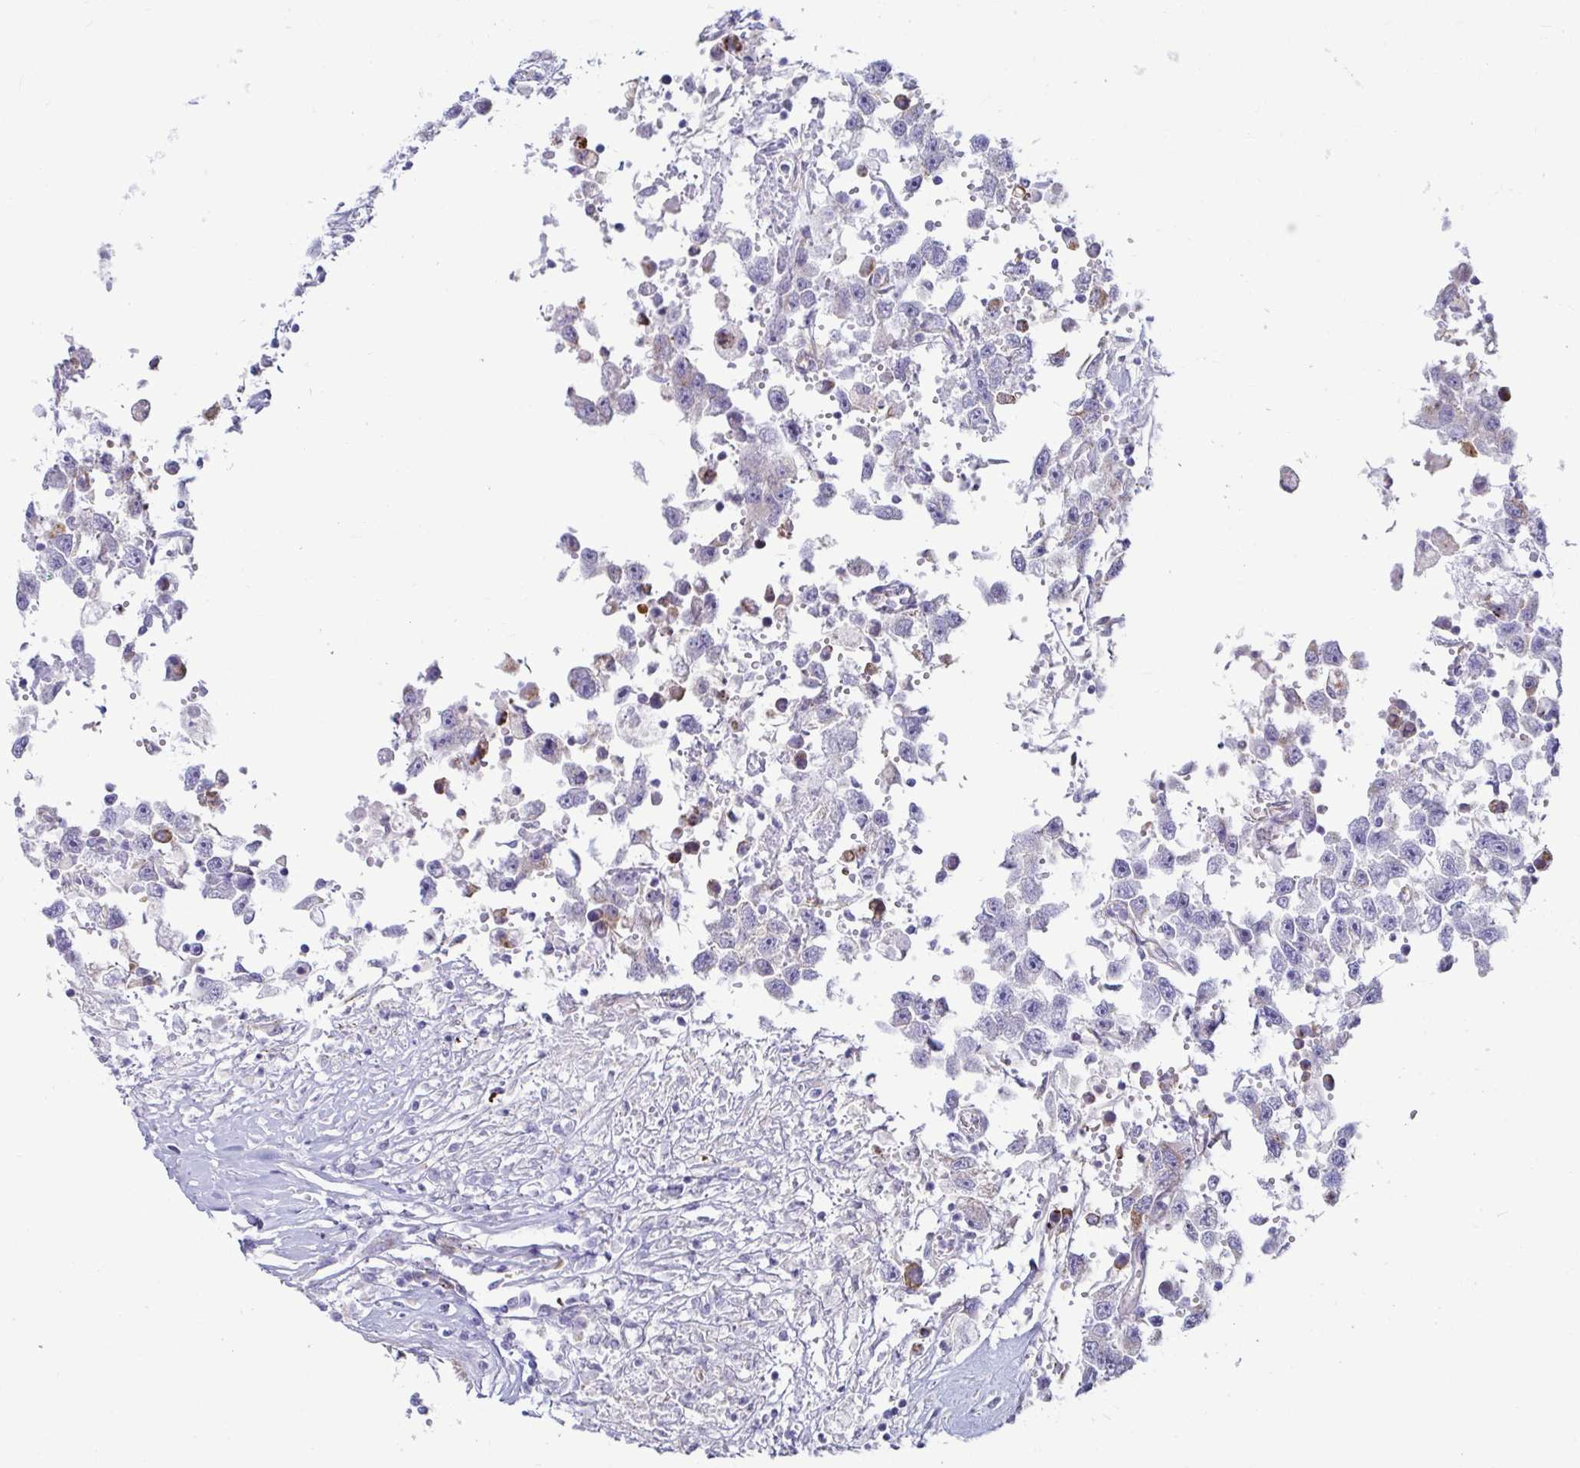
{"staining": {"intensity": "negative", "quantity": "none", "location": "none"}, "tissue": "testis cancer", "cell_type": "Tumor cells", "image_type": "cancer", "snomed": [{"axis": "morphology", "description": "Carcinoma, Embryonal, NOS"}, {"axis": "topography", "description": "Testis"}], "caption": "This image is of testis cancer (embryonal carcinoma) stained with immunohistochemistry to label a protein in brown with the nuclei are counter-stained blue. There is no expression in tumor cells.", "gene": "TFPI2", "patient": {"sex": "male", "age": 83}}